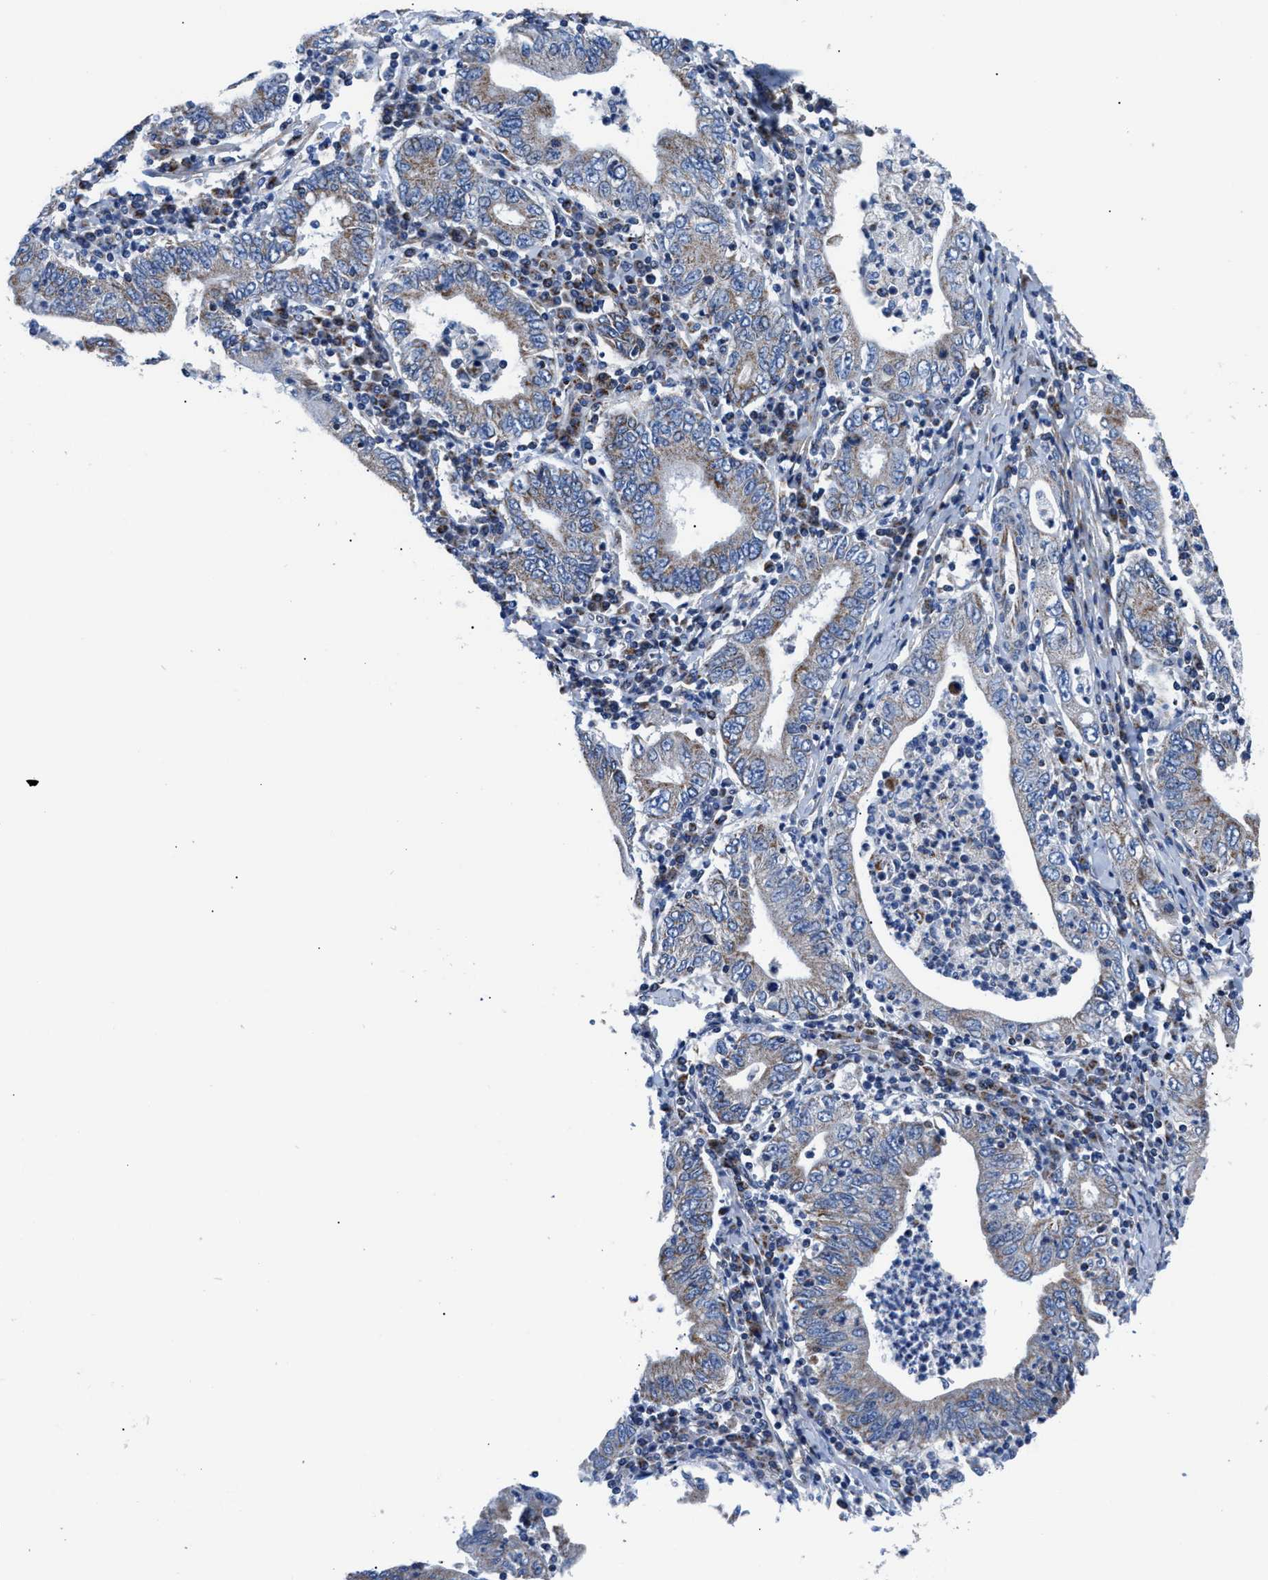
{"staining": {"intensity": "moderate", "quantity": "<25%", "location": "cytoplasmic/membranous"}, "tissue": "stomach cancer", "cell_type": "Tumor cells", "image_type": "cancer", "snomed": [{"axis": "morphology", "description": "Normal tissue, NOS"}, {"axis": "morphology", "description": "Adenocarcinoma, NOS"}, {"axis": "topography", "description": "Esophagus"}, {"axis": "topography", "description": "Stomach, upper"}, {"axis": "topography", "description": "Peripheral nerve tissue"}], "caption": "Moderate cytoplasmic/membranous positivity is appreciated in about <25% of tumor cells in adenocarcinoma (stomach). The staining was performed using DAB, with brown indicating positive protein expression. Nuclei are stained blue with hematoxylin.", "gene": "LMO2", "patient": {"sex": "male", "age": 62}}